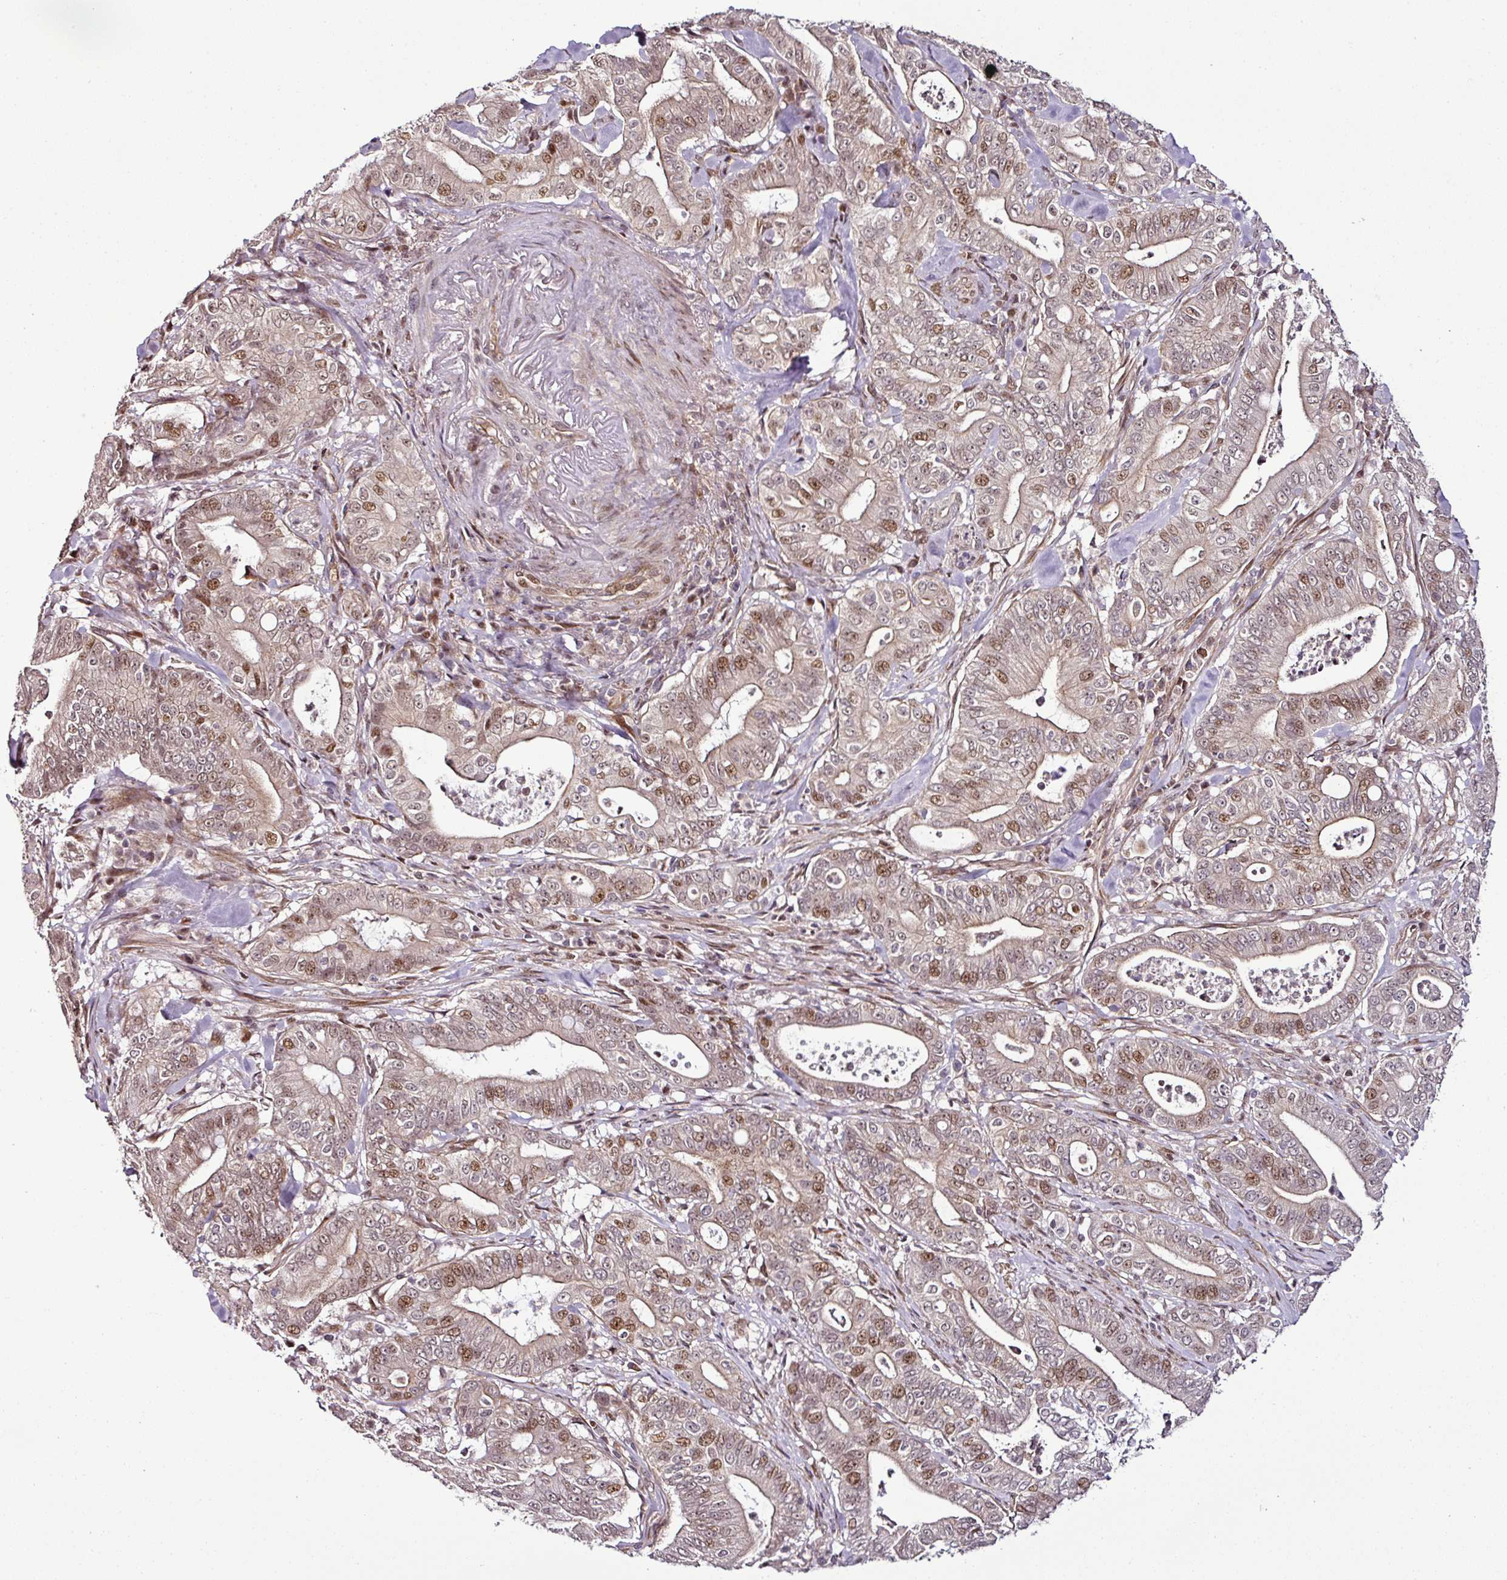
{"staining": {"intensity": "moderate", "quantity": "<25%", "location": "nuclear"}, "tissue": "pancreatic cancer", "cell_type": "Tumor cells", "image_type": "cancer", "snomed": [{"axis": "morphology", "description": "Adenocarcinoma, NOS"}, {"axis": "topography", "description": "Pancreas"}], "caption": "Moderate nuclear protein staining is identified in about <25% of tumor cells in adenocarcinoma (pancreatic).", "gene": "COPRS", "patient": {"sex": "male", "age": 71}}